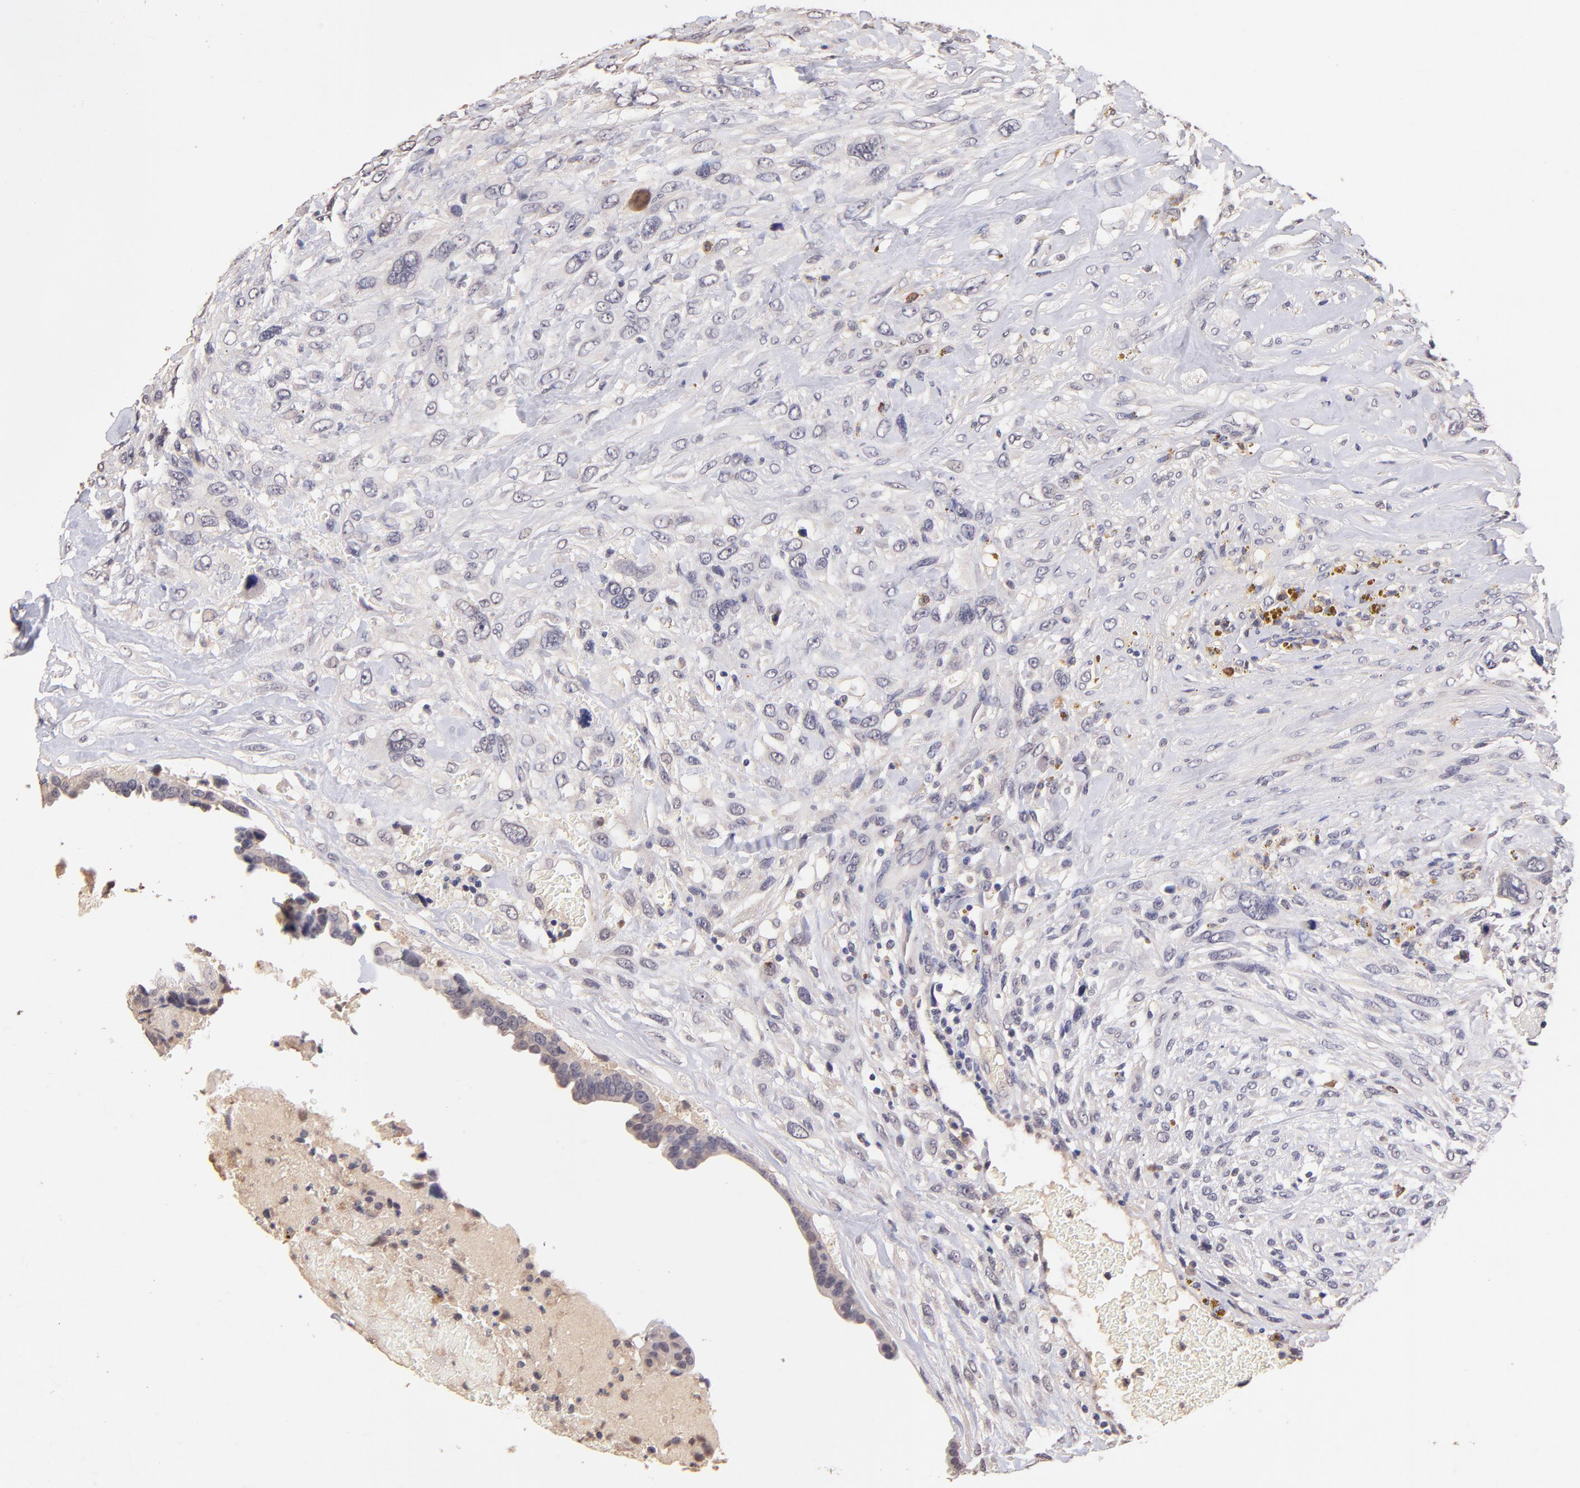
{"staining": {"intensity": "negative", "quantity": "none", "location": "none"}, "tissue": "breast cancer", "cell_type": "Tumor cells", "image_type": "cancer", "snomed": [{"axis": "morphology", "description": "Neoplasm, malignant, NOS"}, {"axis": "topography", "description": "Breast"}], "caption": "Protein analysis of malignant neoplasm (breast) shows no significant positivity in tumor cells.", "gene": "RNASEL", "patient": {"sex": "female", "age": 50}}